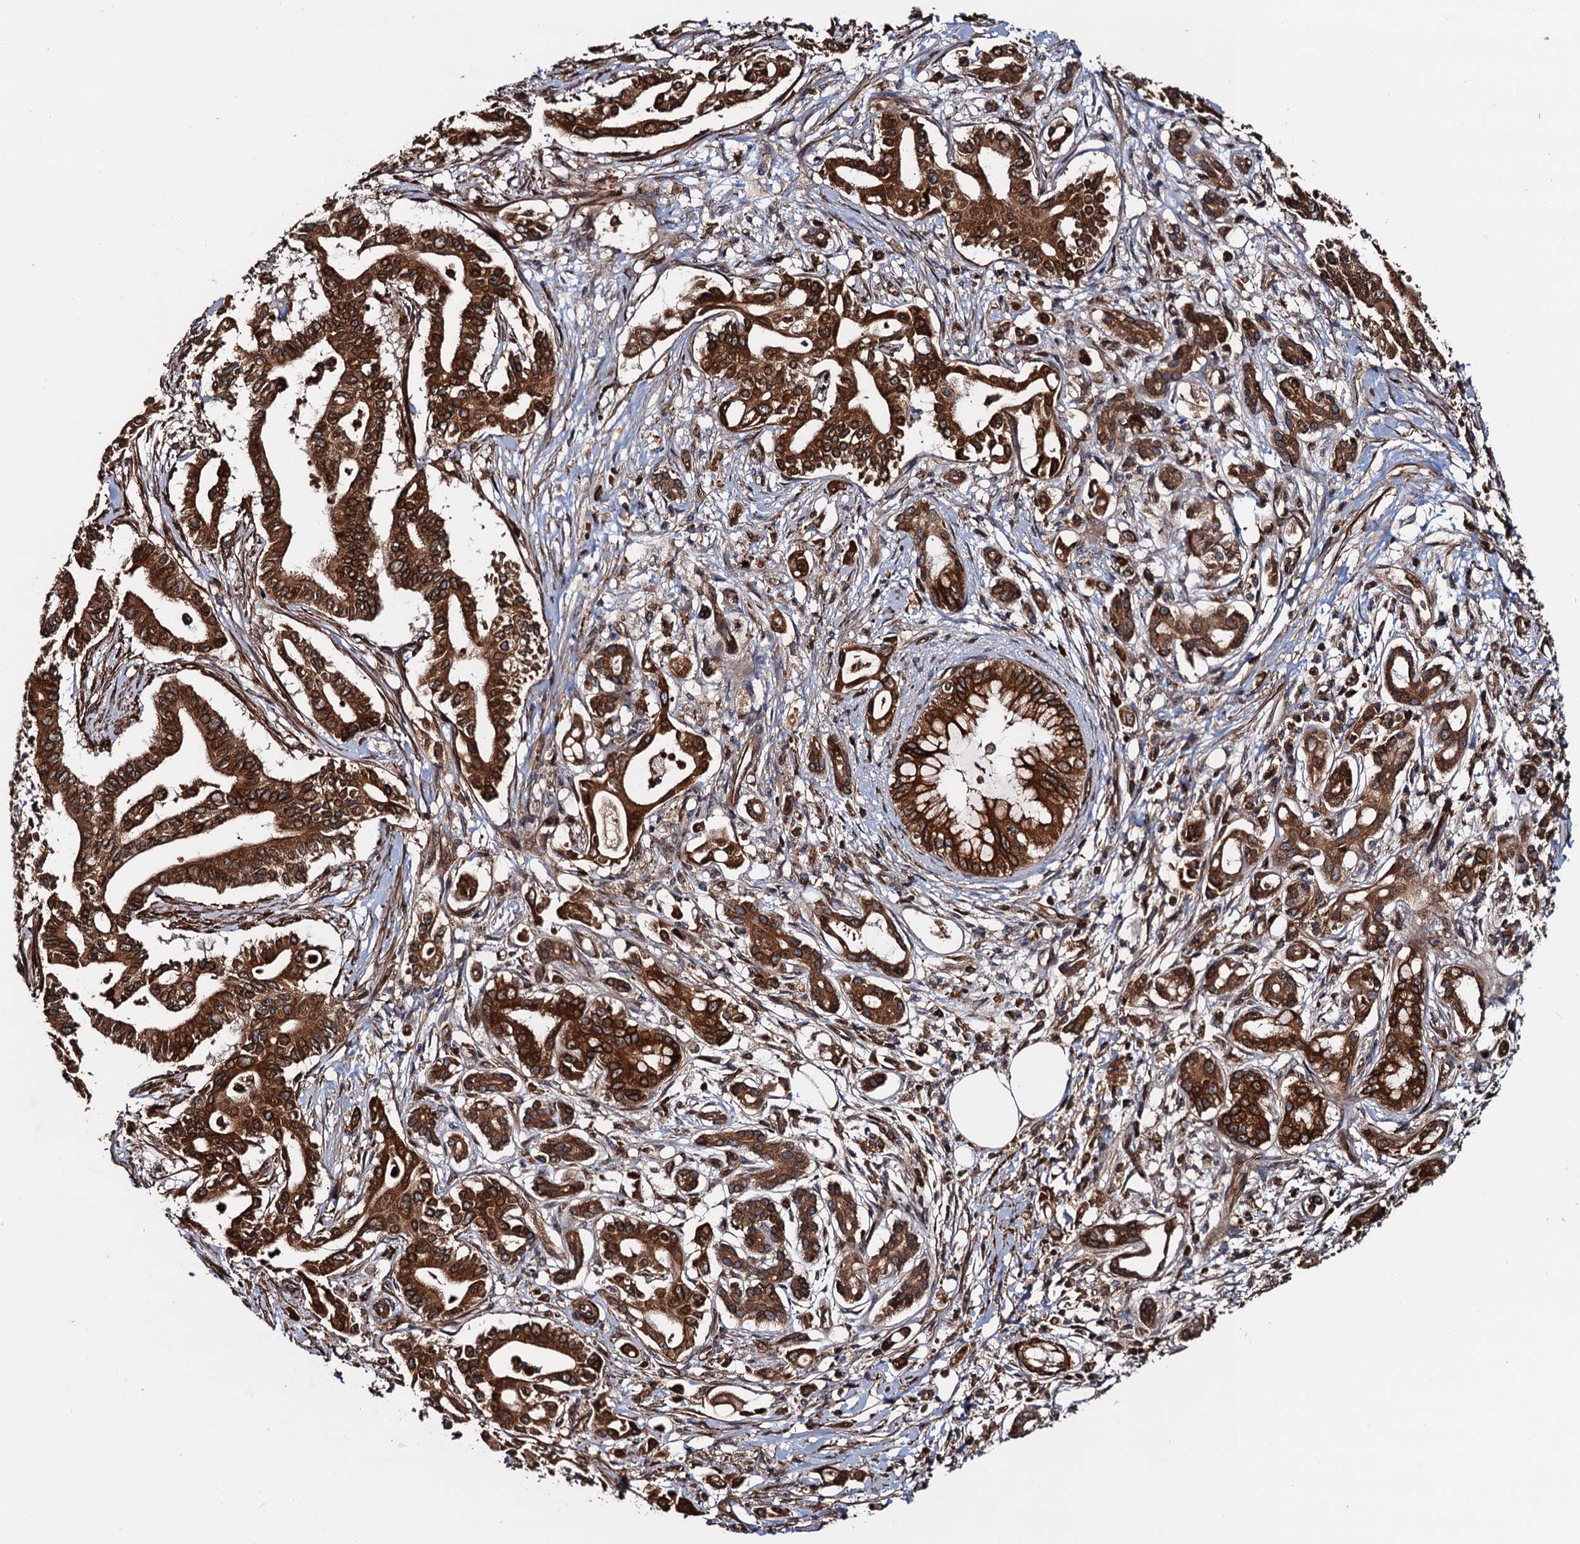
{"staining": {"intensity": "strong", "quantity": ">75%", "location": "cytoplasmic/membranous"}, "tissue": "pancreatic cancer", "cell_type": "Tumor cells", "image_type": "cancer", "snomed": [{"axis": "morphology", "description": "Adenocarcinoma, NOS"}, {"axis": "topography", "description": "Pancreas"}], "caption": "Pancreatic cancer stained for a protein (brown) shows strong cytoplasmic/membranous positive expression in about >75% of tumor cells.", "gene": "BORA", "patient": {"sex": "female", "age": 77}}